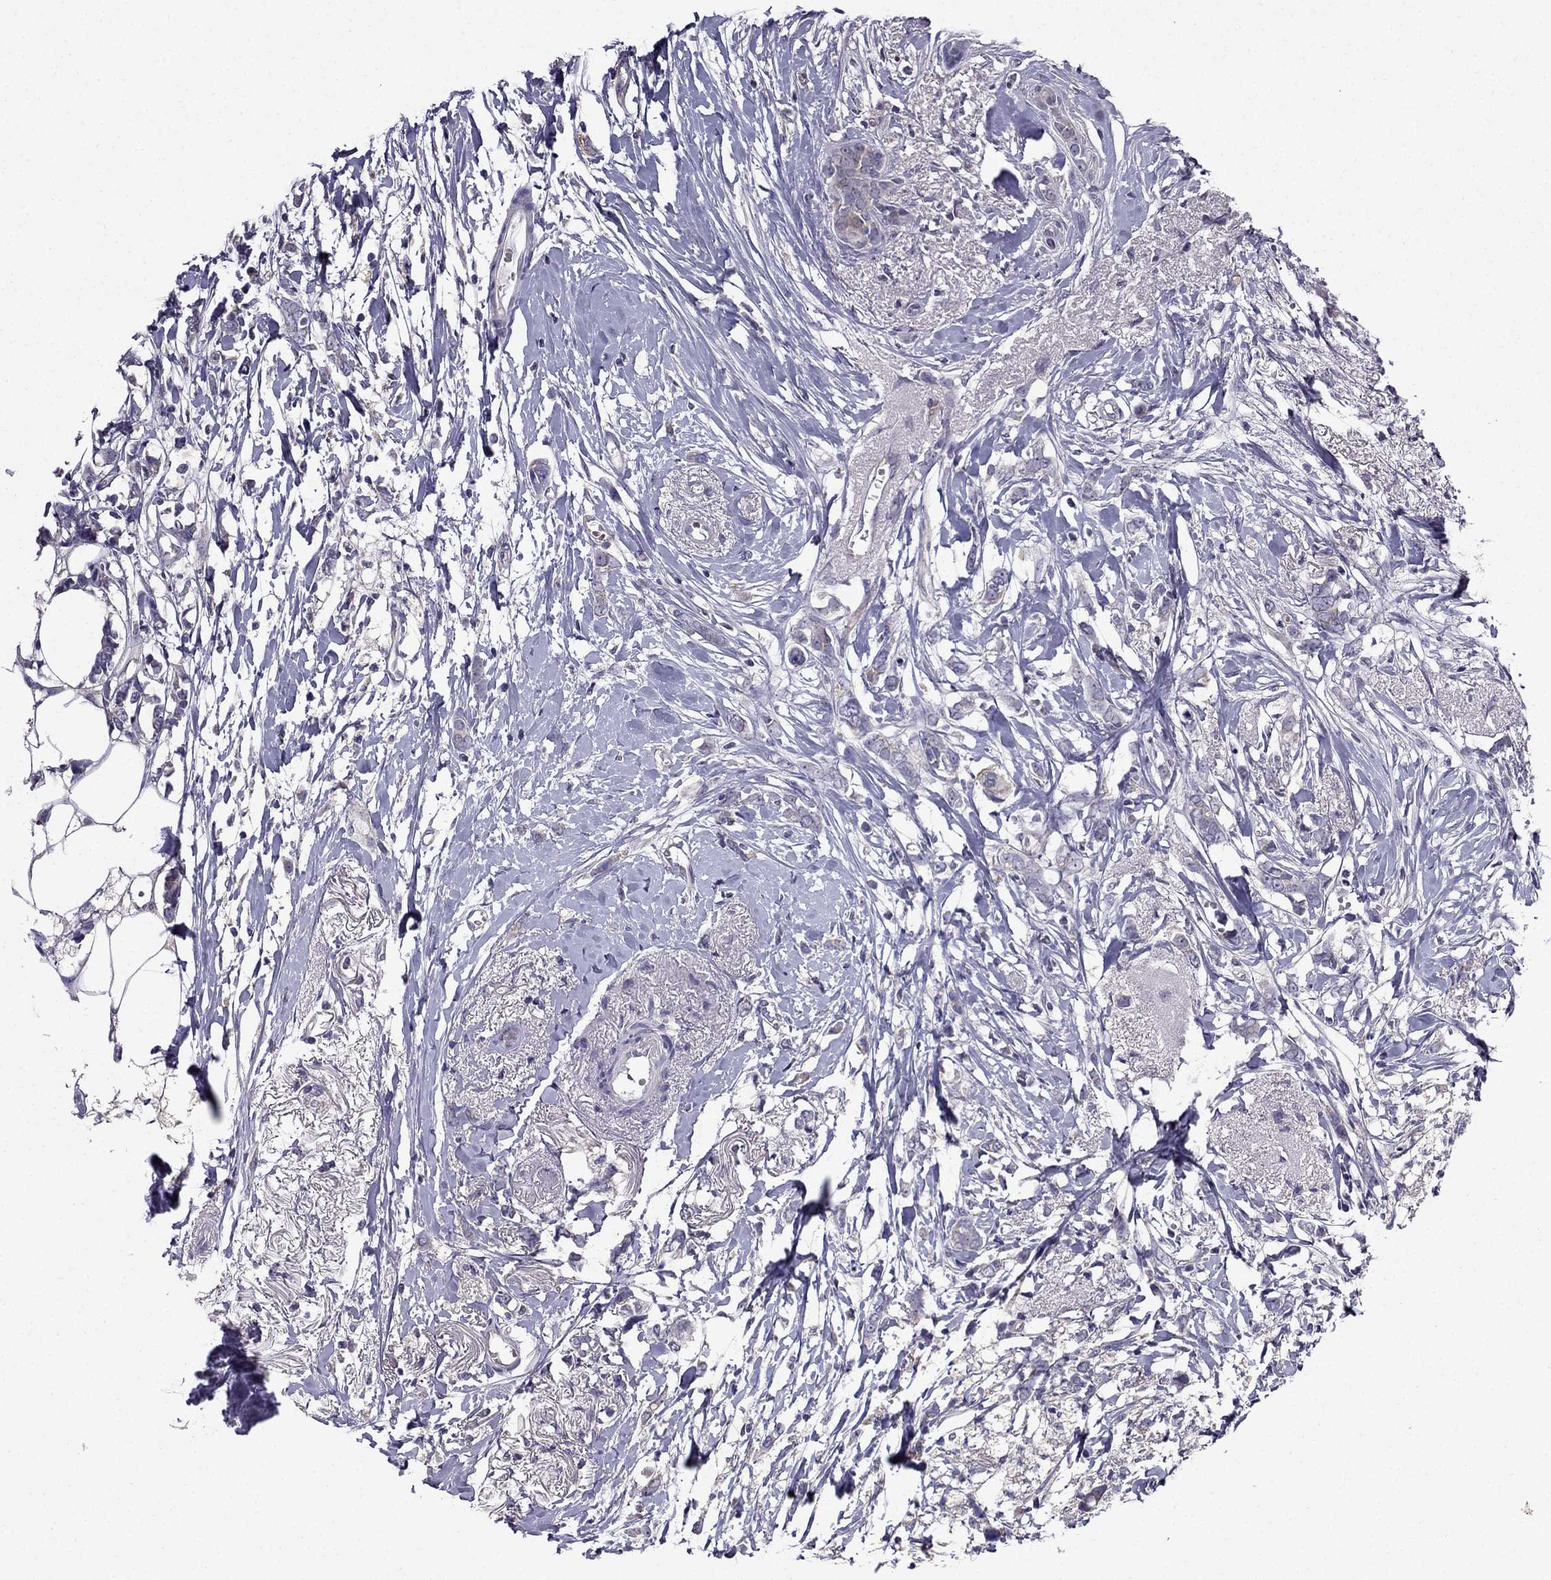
{"staining": {"intensity": "negative", "quantity": "none", "location": "none"}, "tissue": "breast cancer", "cell_type": "Tumor cells", "image_type": "cancer", "snomed": [{"axis": "morphology", "description": "Duct carcinoma"}, {"axis": "topography", "description": "Breast"}], "caption": "High power microscopy photomicrograph of an immunohistochemistry image of breast infiltrating ductal carcinoma, revealing no significant expression in tumor cells.", "gene": "SLC6A2", "patient": {"sex": "female", "age": 40}}